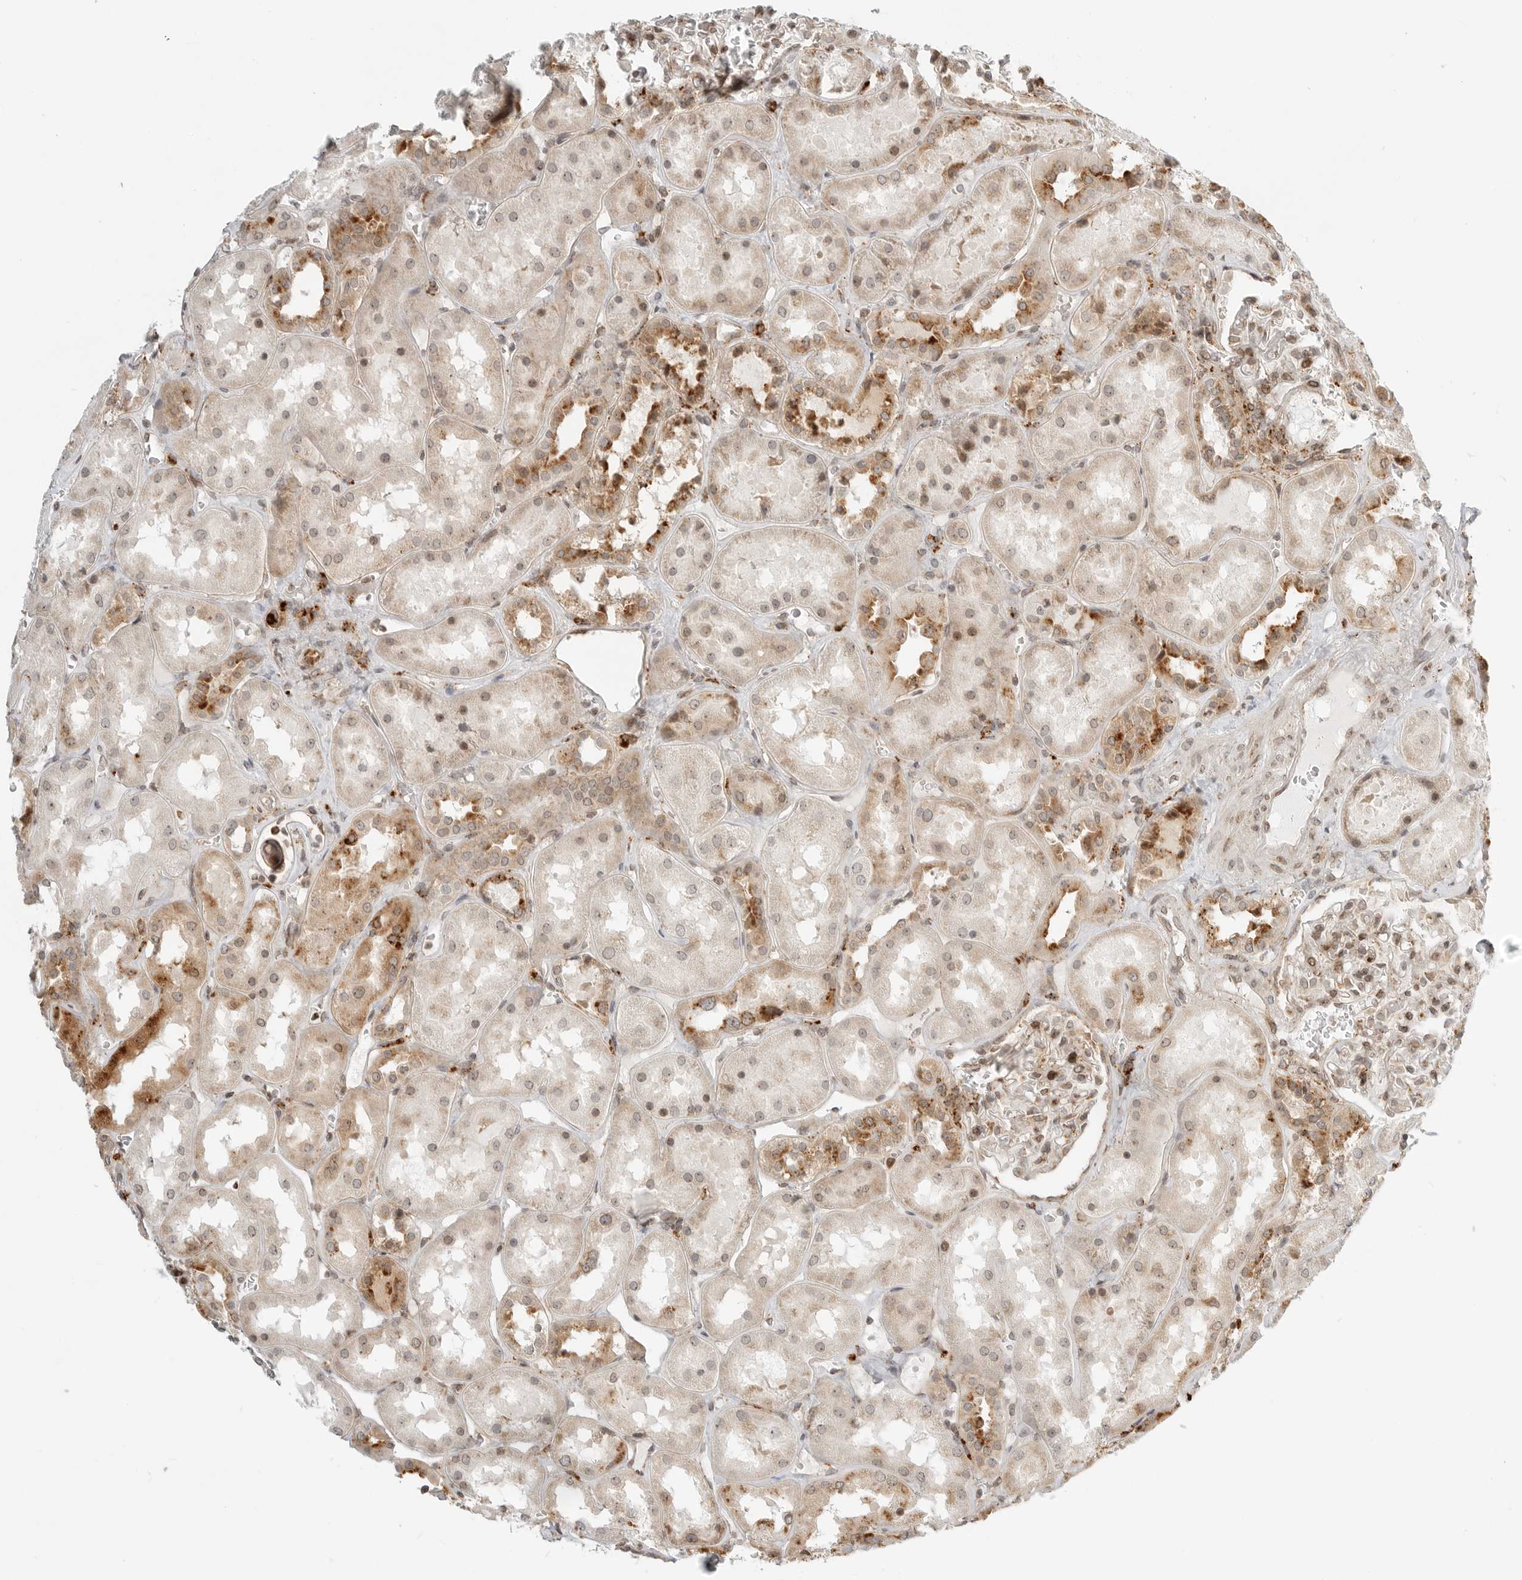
{"staining": {"intensity": "moderate", "quantity": "25%-75%", "location": "cytoplasmic/membranous,nuclear"}, "tissue": "kidney", "cell_type": "Cells in glomeruli", "image_type": "normal", "snomed": [{"axis": "morphology", "description": "Normal tissue, NOS"}, {"axis": "topography", "description": "Kidney"}], "caption": "Protein staining reveals moderate cytoplasmic/membranous,nuclear expression in about 25%-75% of cells in glomeruli in benign kidney. (DAB IHC with brightfield microscopy, high magnification).", "gene": "IDUA", "patient": {"sex": "male", "age": 70}}